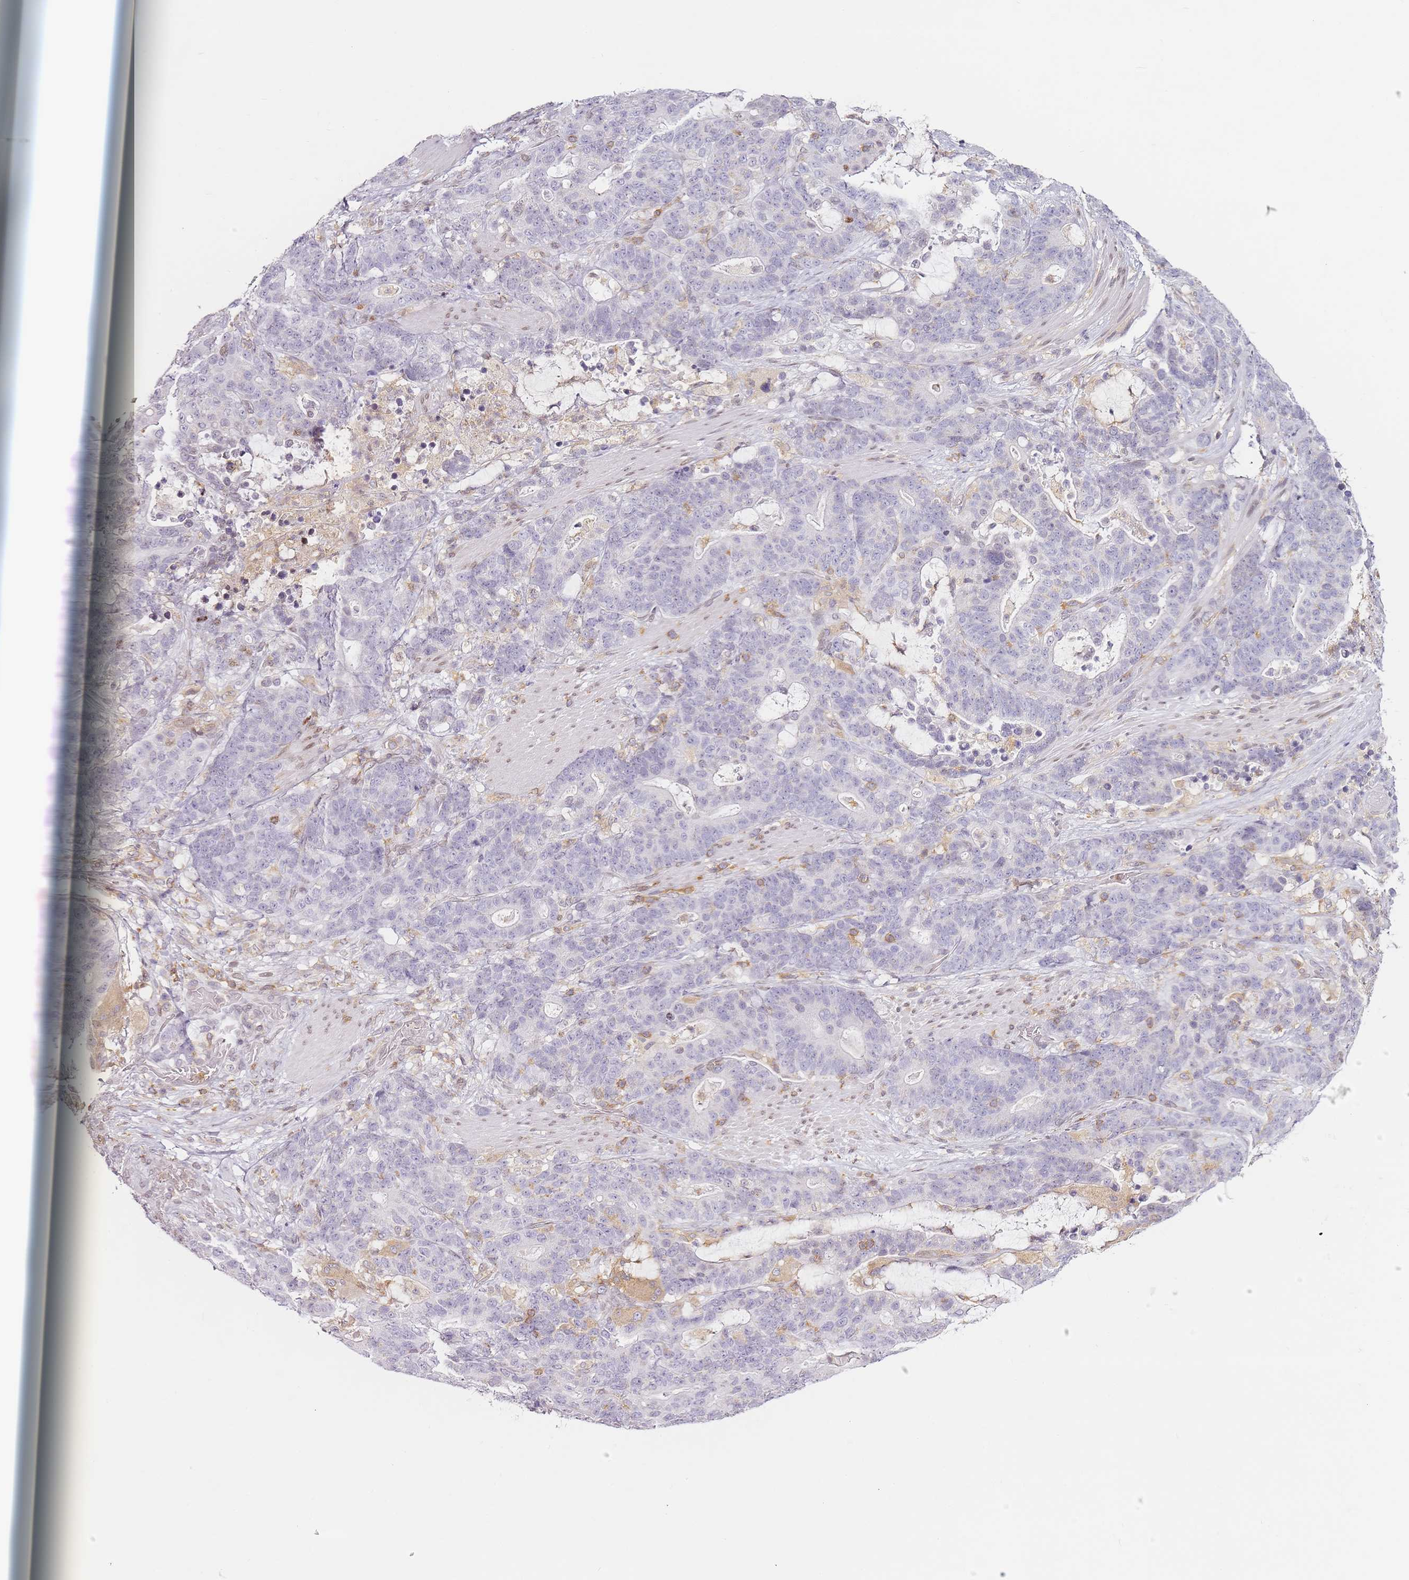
{"staining": {"intensity": "negative", "quantity": "none", "location": "none"}, "tissue": "stomach cancer", "cell_type": "Tumor cells", "image_type": "cancer", "snomed": [{"axis": "morphology", "description": "Adenocarcinoma, NOS"}, {"axis": "topography", "description": "Stomach"}], "caption": "The image exhibits no staining of tumor cells in stomach cancer (adenocarcinoma).", "gene": "JAKMIP1", "patient": {"sex": "female", "age": 76}}